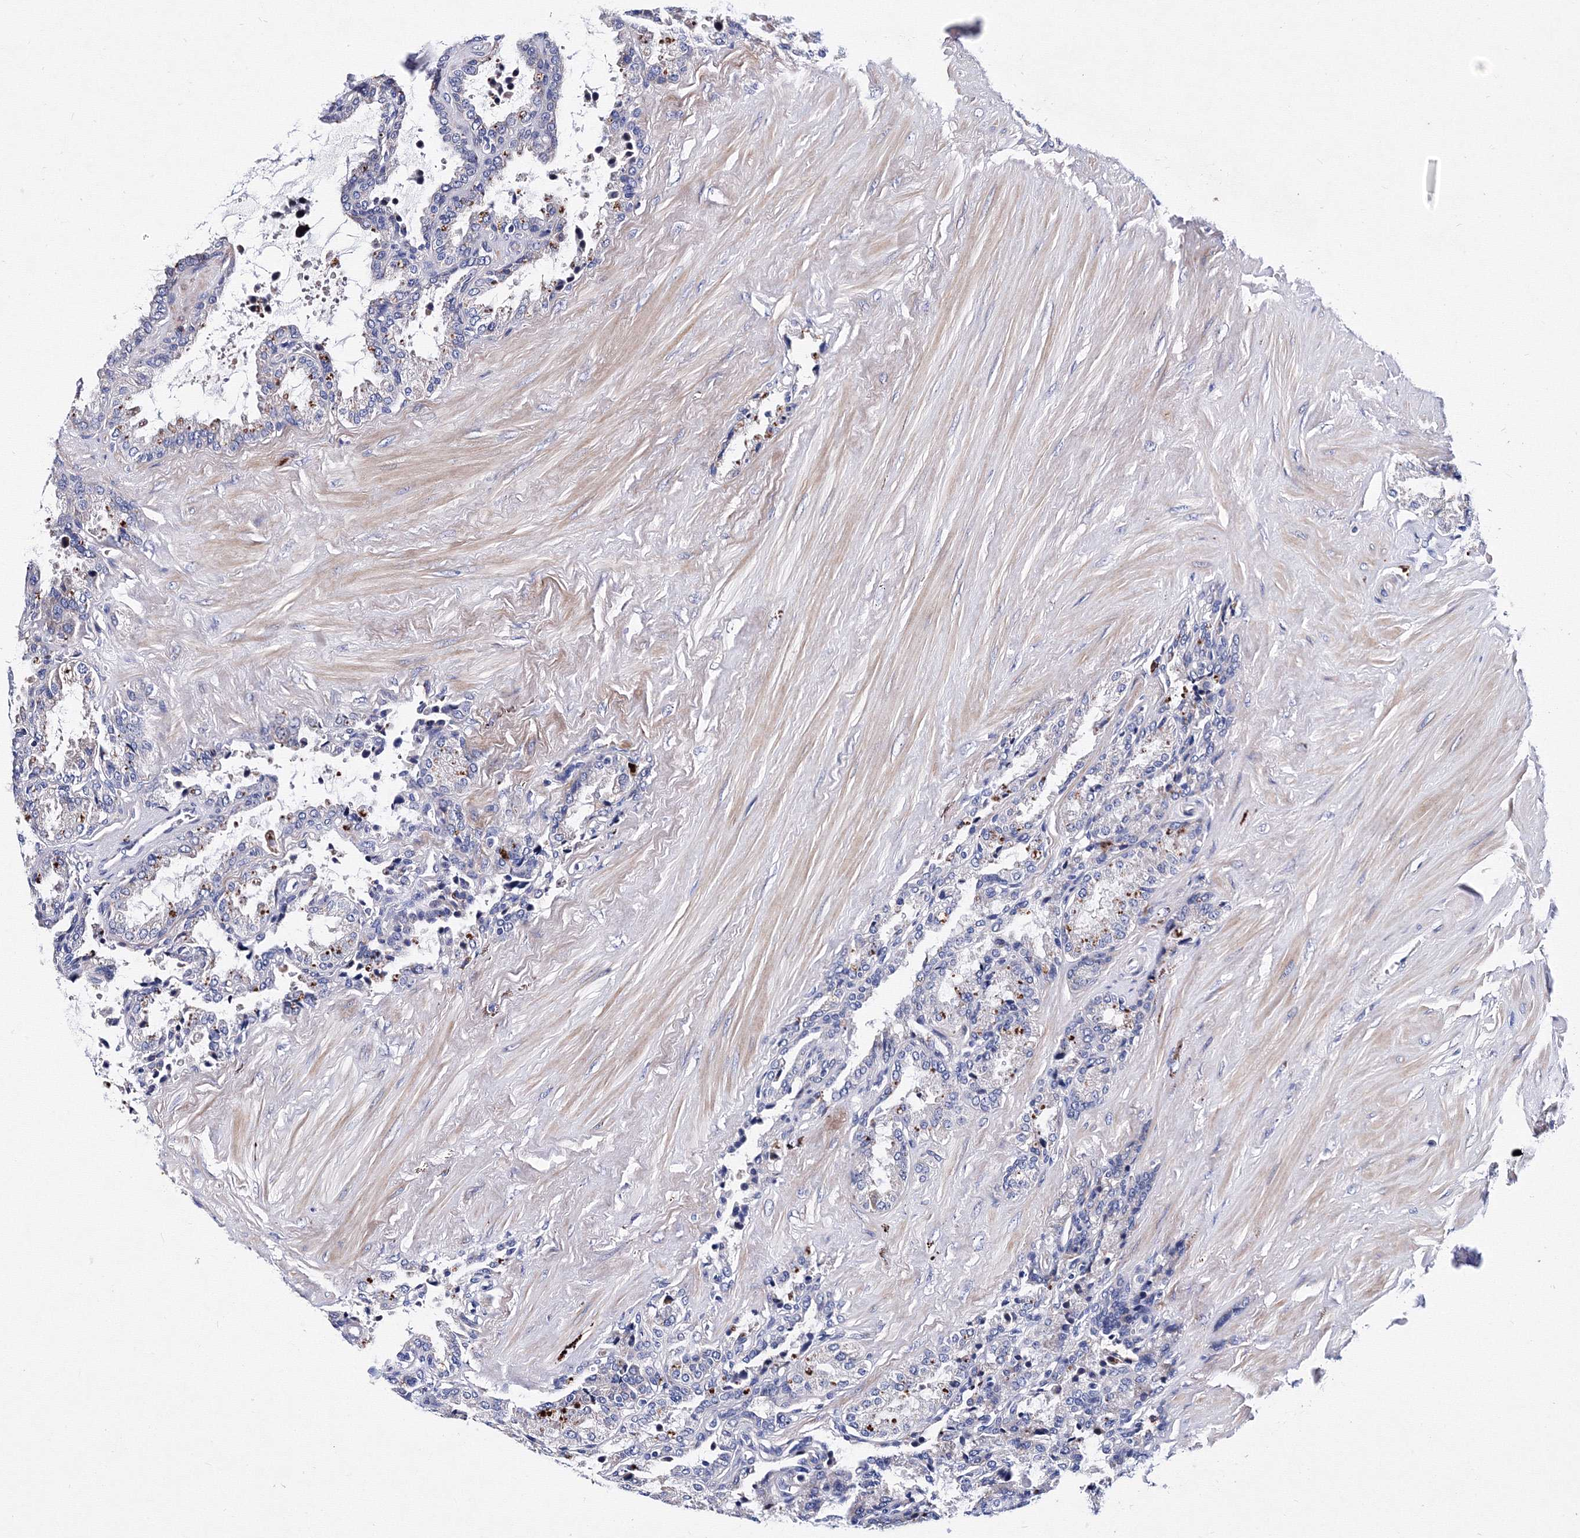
{"staining": {"intensity": "negative", "quantity": "none", "location": "none"}, "tissue": "seminal vesicle", "cell_type": "Glandular cells", "image_type": "normal", "snomed": [{"axis": "morphology", "description": "Normal tissue, NOS"}, {"axis": "topography", "description": "Seminal veicle"}], "caption": "This is an immunohistochemistry (IHC) micrograph of benign seminal vesicle. There is no positivity in glandular cells.", "gene": "TRPM2", "patient": {"sex": "male", "age": 46}}